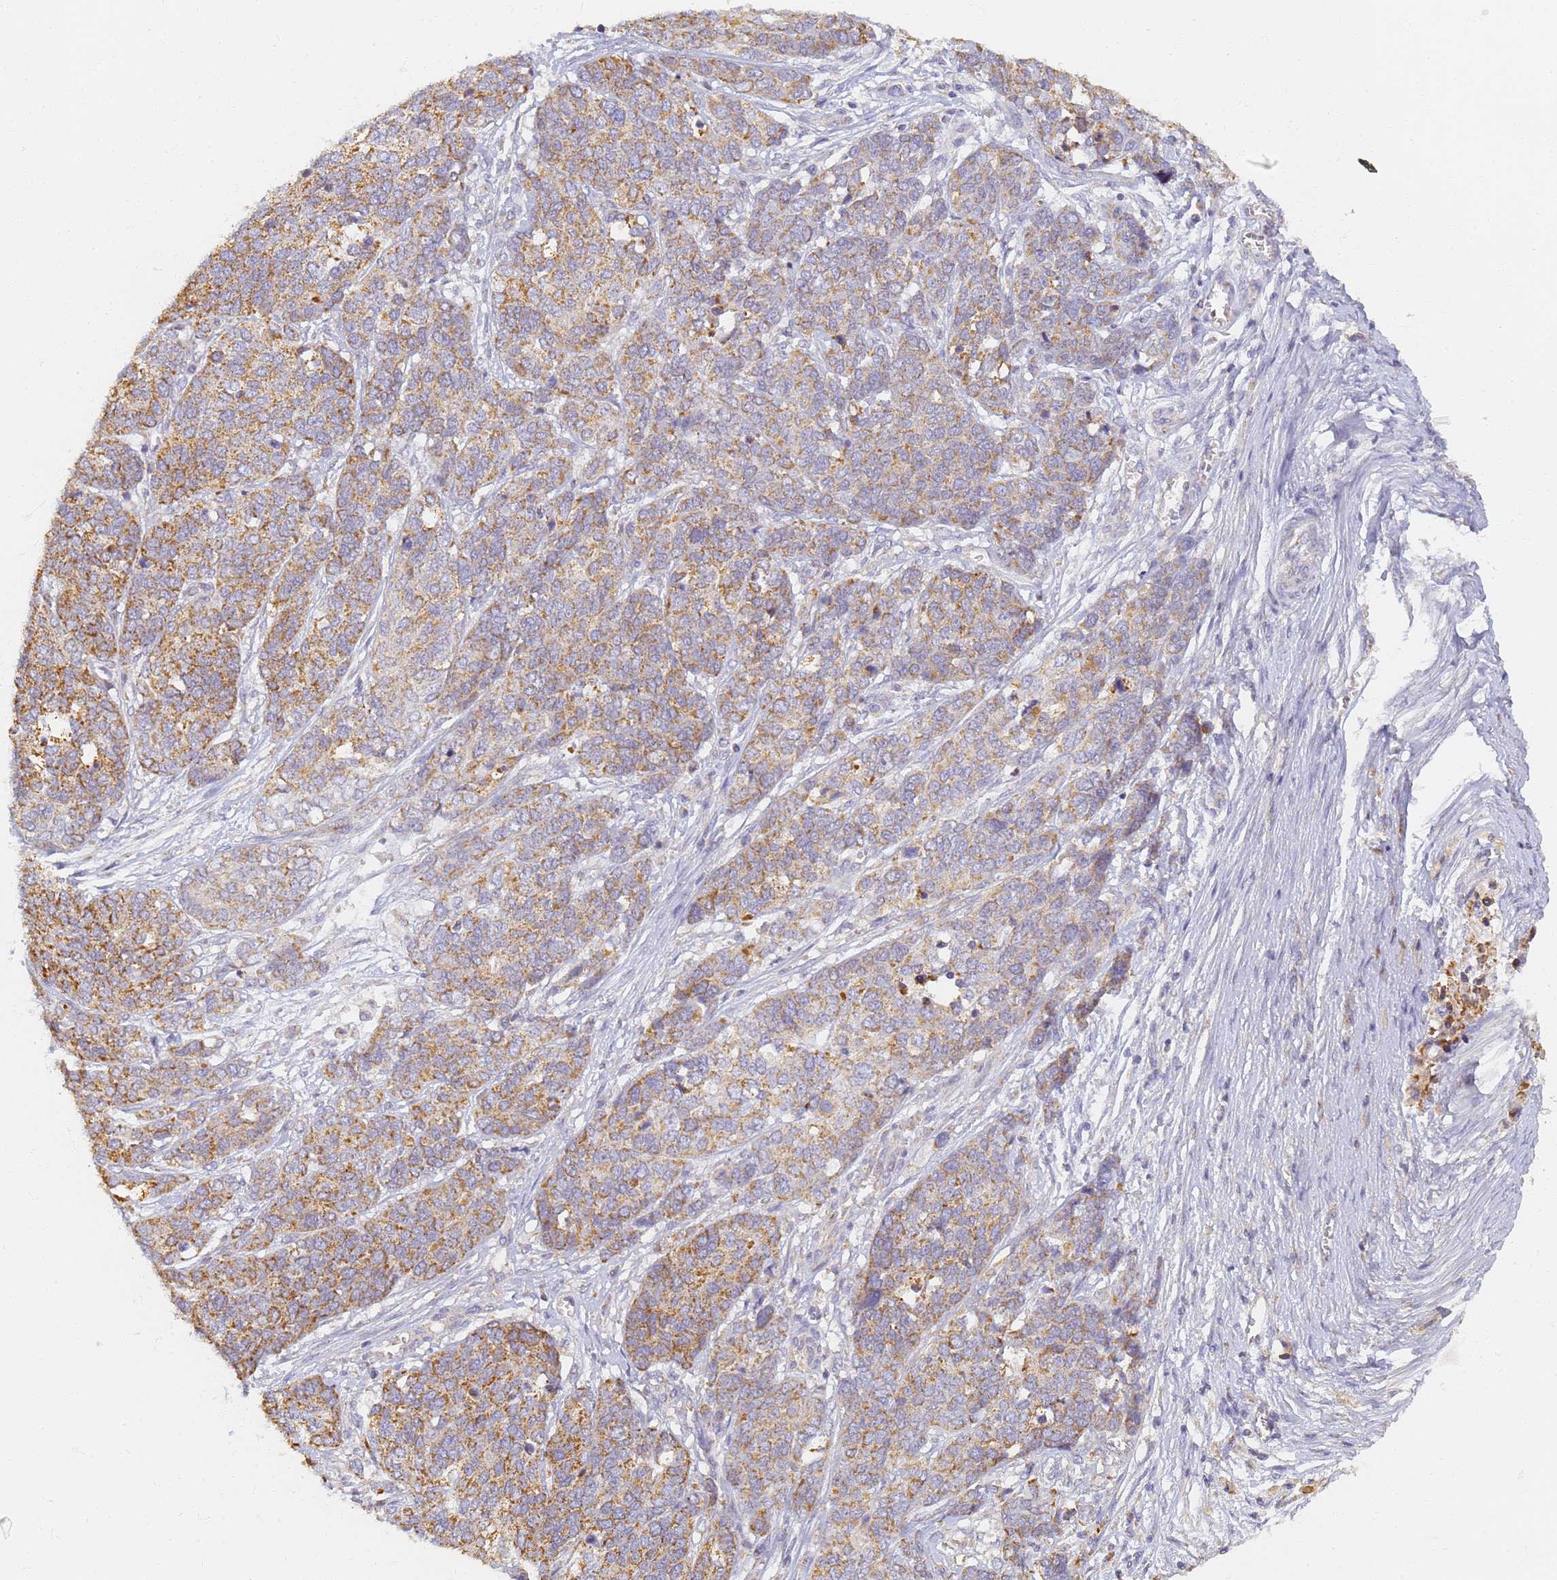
{"staining": {"intensity": "moderate", "quantity": ">75%", "location": "cytoplasmic/membranous"}, "tissue": "ovarian cancer", "cell_type": "Tumor cells", "image_type": "cancer", "snomed": [{"axis": "morphology", "description": "Cystadenocarcinoma, serous, NOS"}, {"axis": "topography", "description": "Ovary"}], "caption": "Protein staining of ovarian cancer tissue shows moderate cytoplasmic/membranous staining in about >75% of tumor cells.", "gene": "UTP23", "patient": {"sex": "female", "age": 44}}